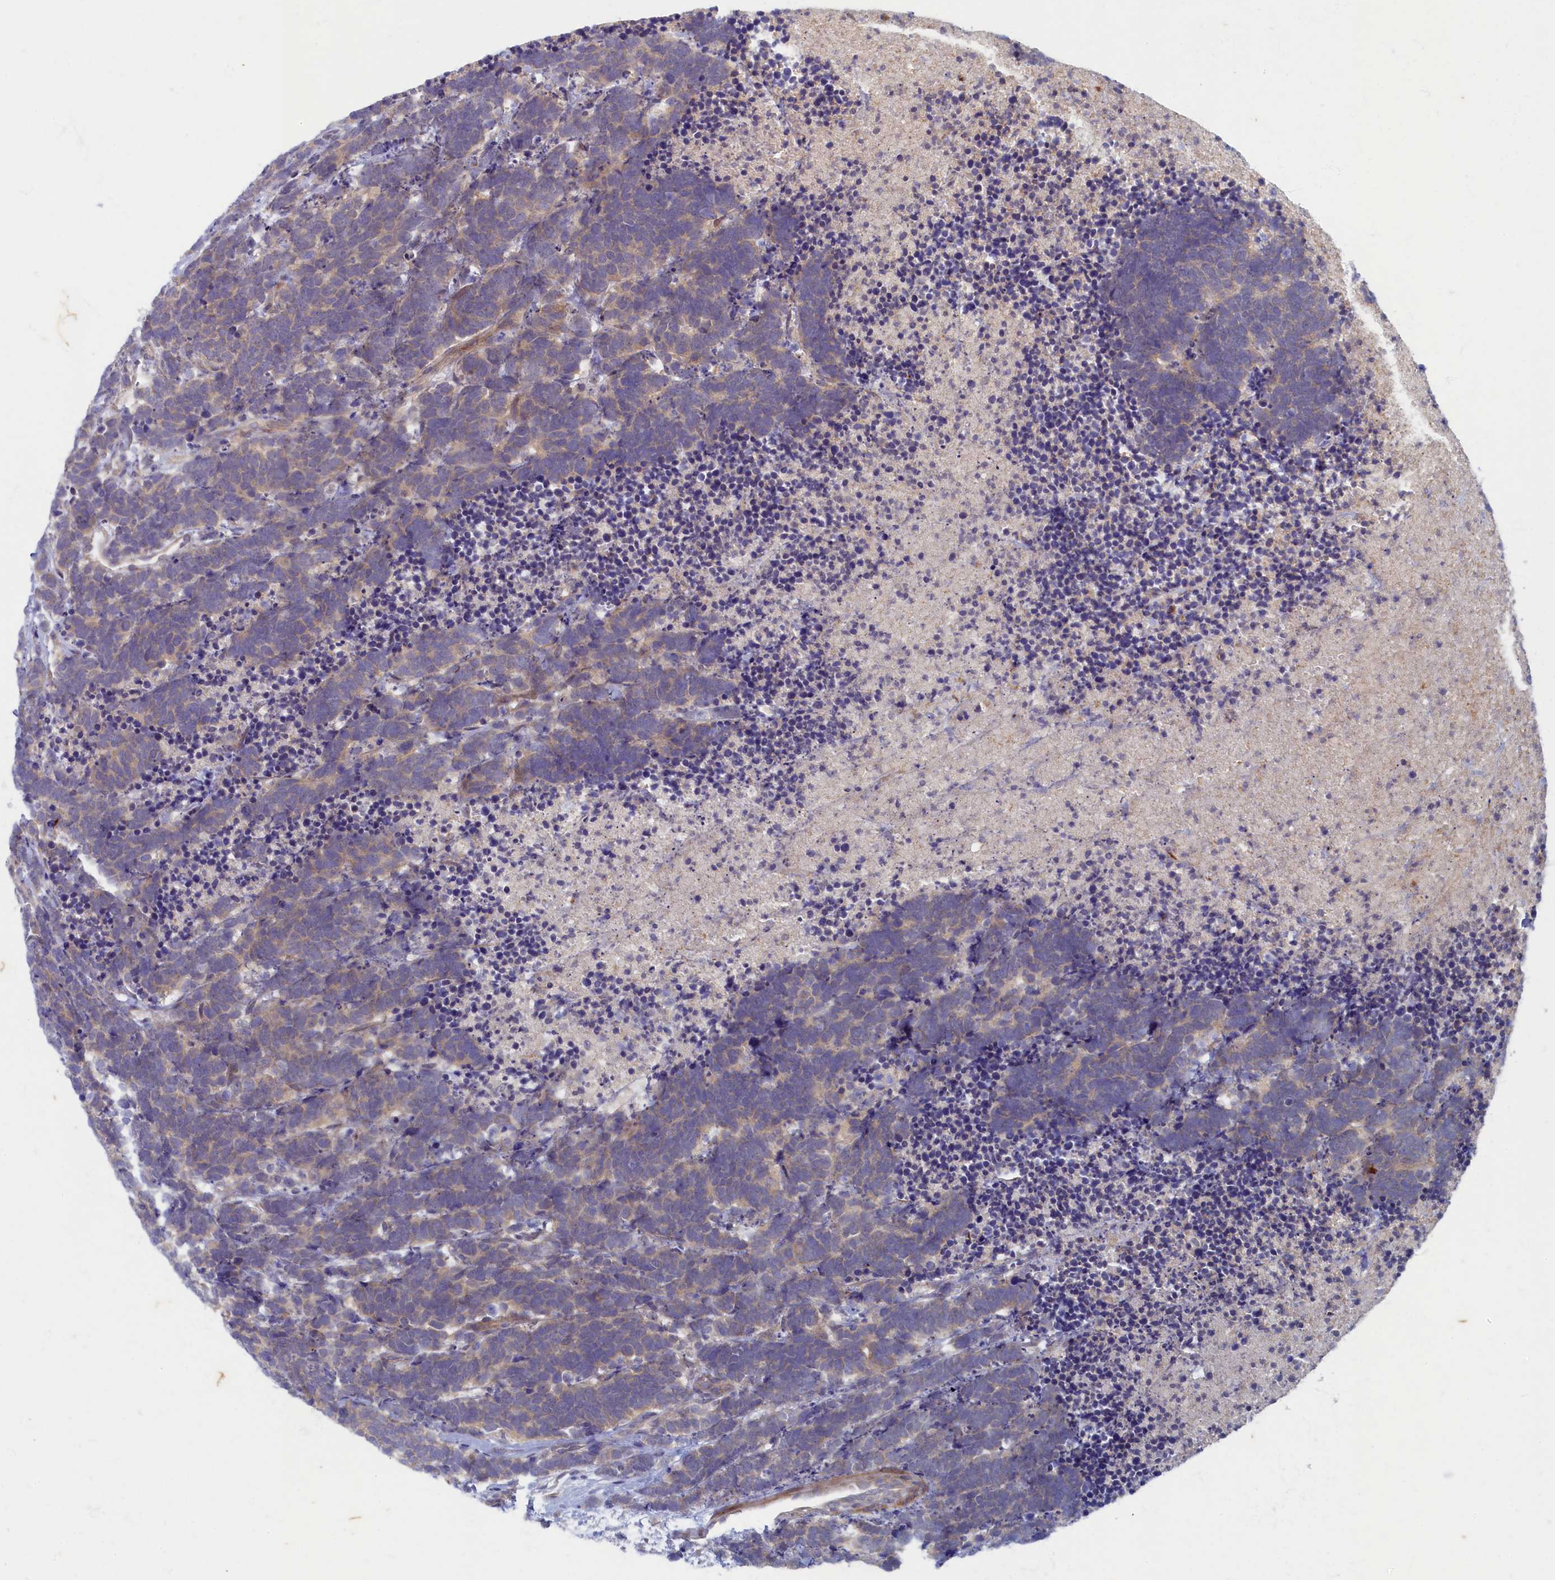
{"staining": {"intensity": "negative", "quantity": "none", "location": "none"}, "tissue": "carcinoid", "cell_type": "Tumor cells", "image_type": "cancer", "snomed": [{"axis": "morphology", "description": "Carcinoma, NOS"}, {"axis": "morphology", "description": "Carcinoid, malignant, NOS"}, {"axis": "topography", "description": "Urinary bladder"}], "caption": "IHC of carcinoid reveals no expression in tumor cells.", "gene": "WDR59", "patient": {"sex": "male", "age": 57}}